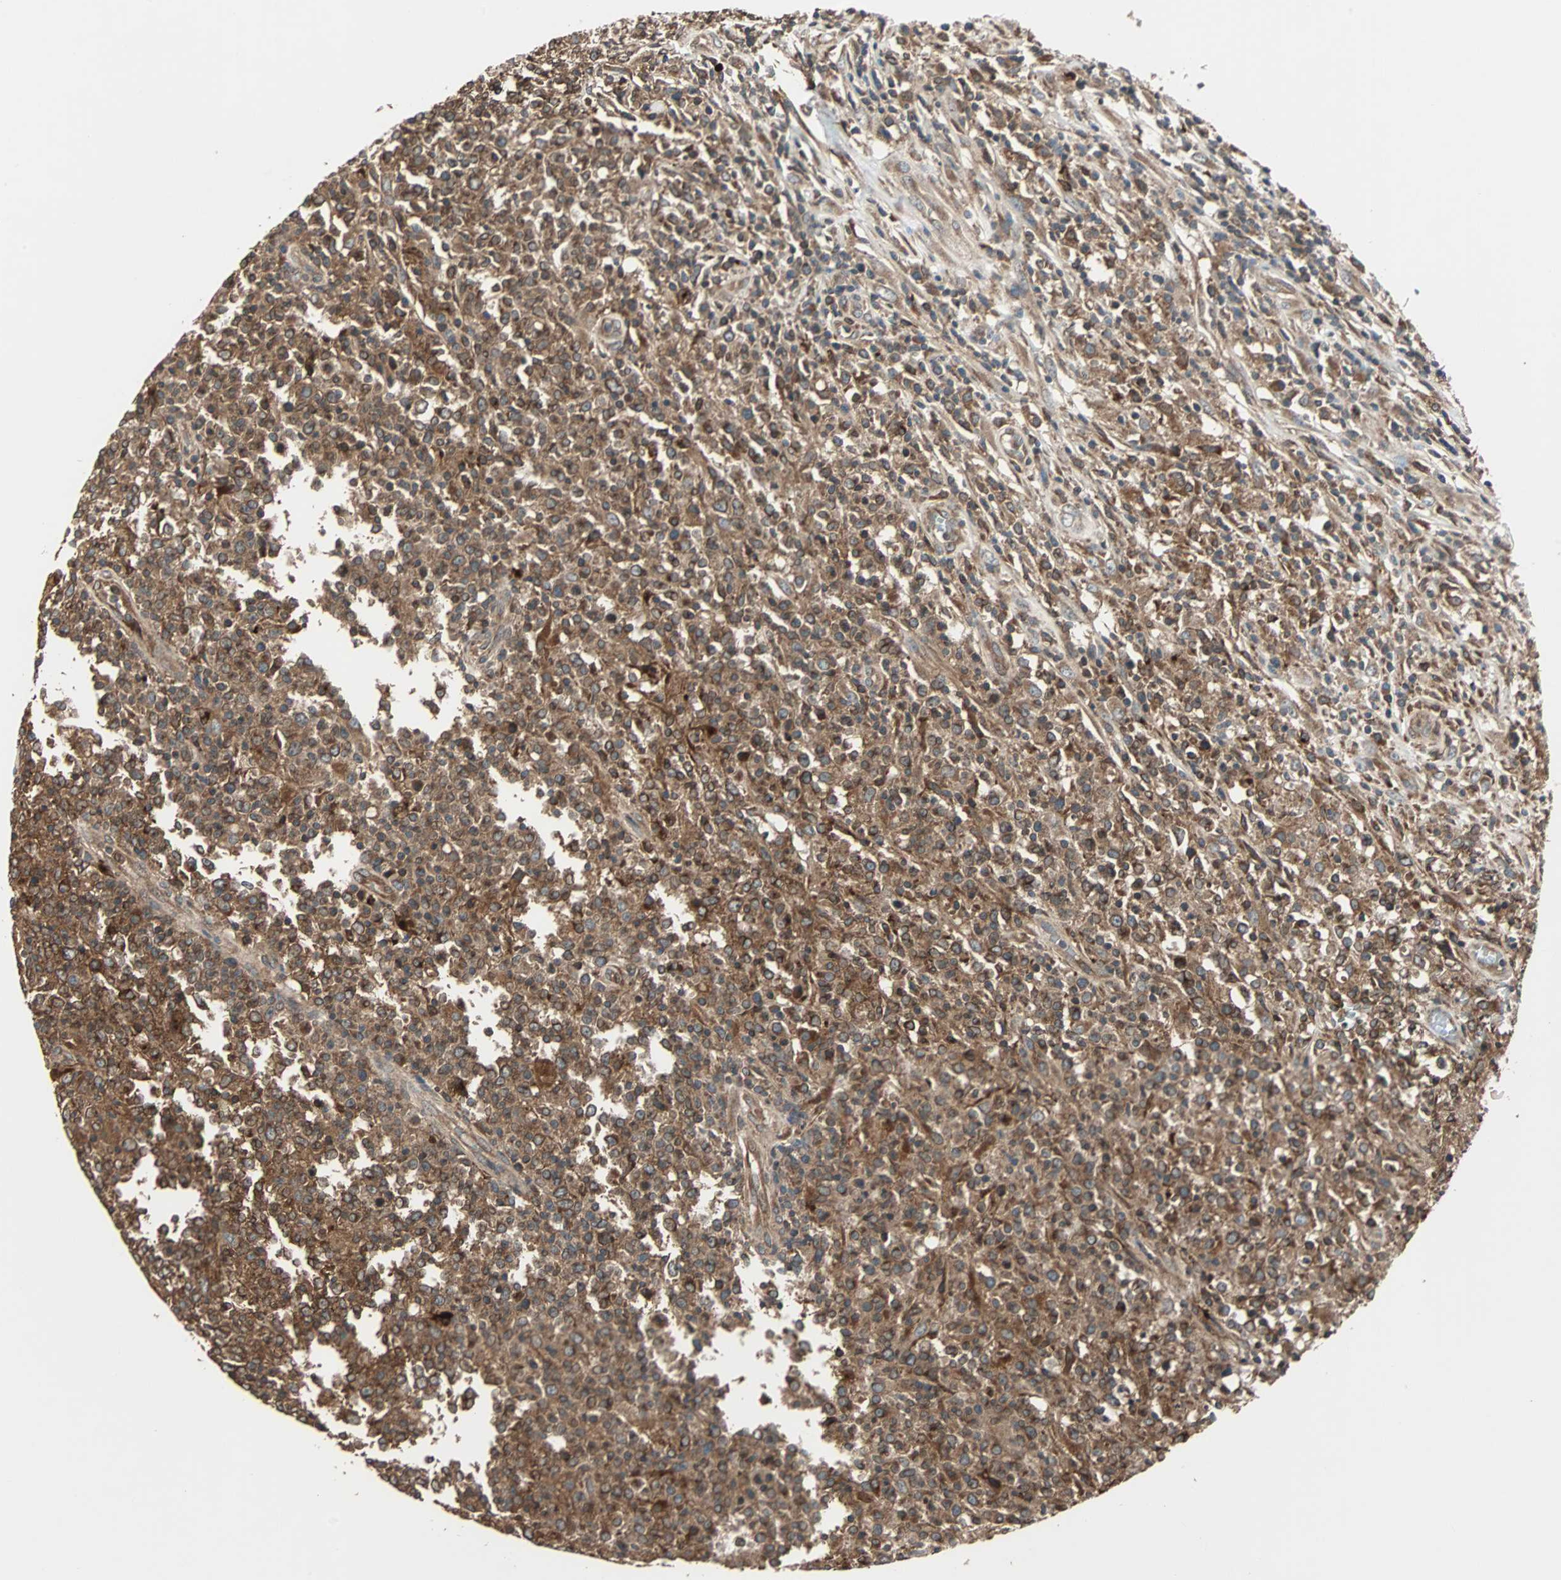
{"staining": {"intensity": "strong", "quantity": ">75%", "location": "cytoplasmic/membranous"}, "tissue": "lymphoma", "cell_type": "Tumor cells", "image_type": "cancer", "snomed": [{"axis": "morphology", "description": "Malignant lymphoma, non-Hodgkin's type, High grade"}, {"axis": "topography", "description": "Lymph node"}], "caption": "Lymphoma stained for a protein reveals strong cytoplasmic/membranous positivity in tumor cells.", "gene": "RAB7A", "patient": {"sex": "female", "age": 84}}